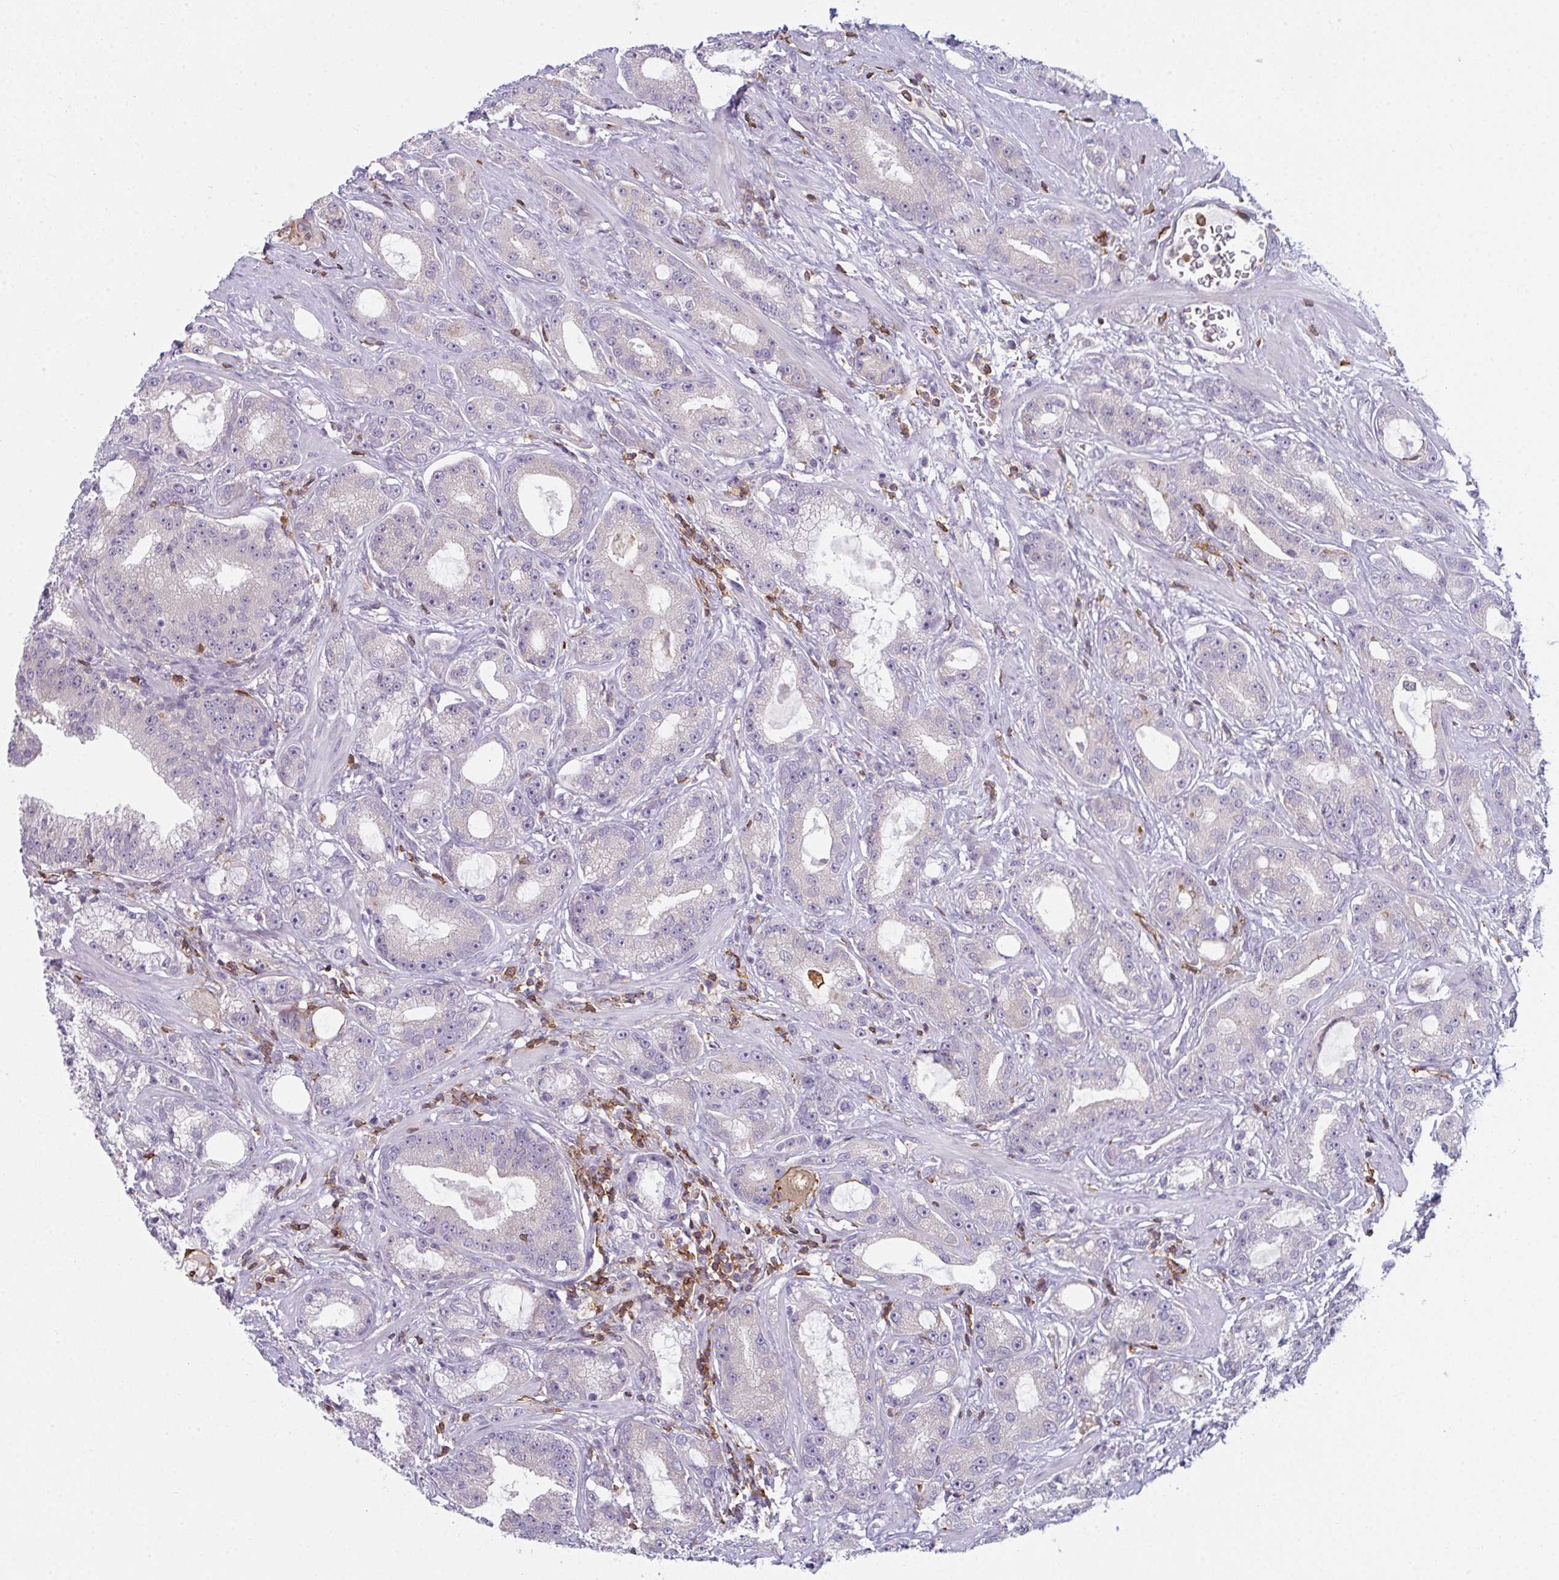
{"staining": {"intensity": "negative", "quantity": "none", "location": "none"}, "tissue": "prostate cancer", "cell_type": "Tumor cells", "image_type": "cancer", "snomed": [{"axis": "morphology", "description": "Adenocarcinoma, High grade"}, {"axis": "topography", "description": "Prostate"}], "caption": "Tumor cells show no significant expression in high-grade adenocarcinoma (prostate).", "gene": "CD80", "patient": {"sex": "male", "age": 65}}